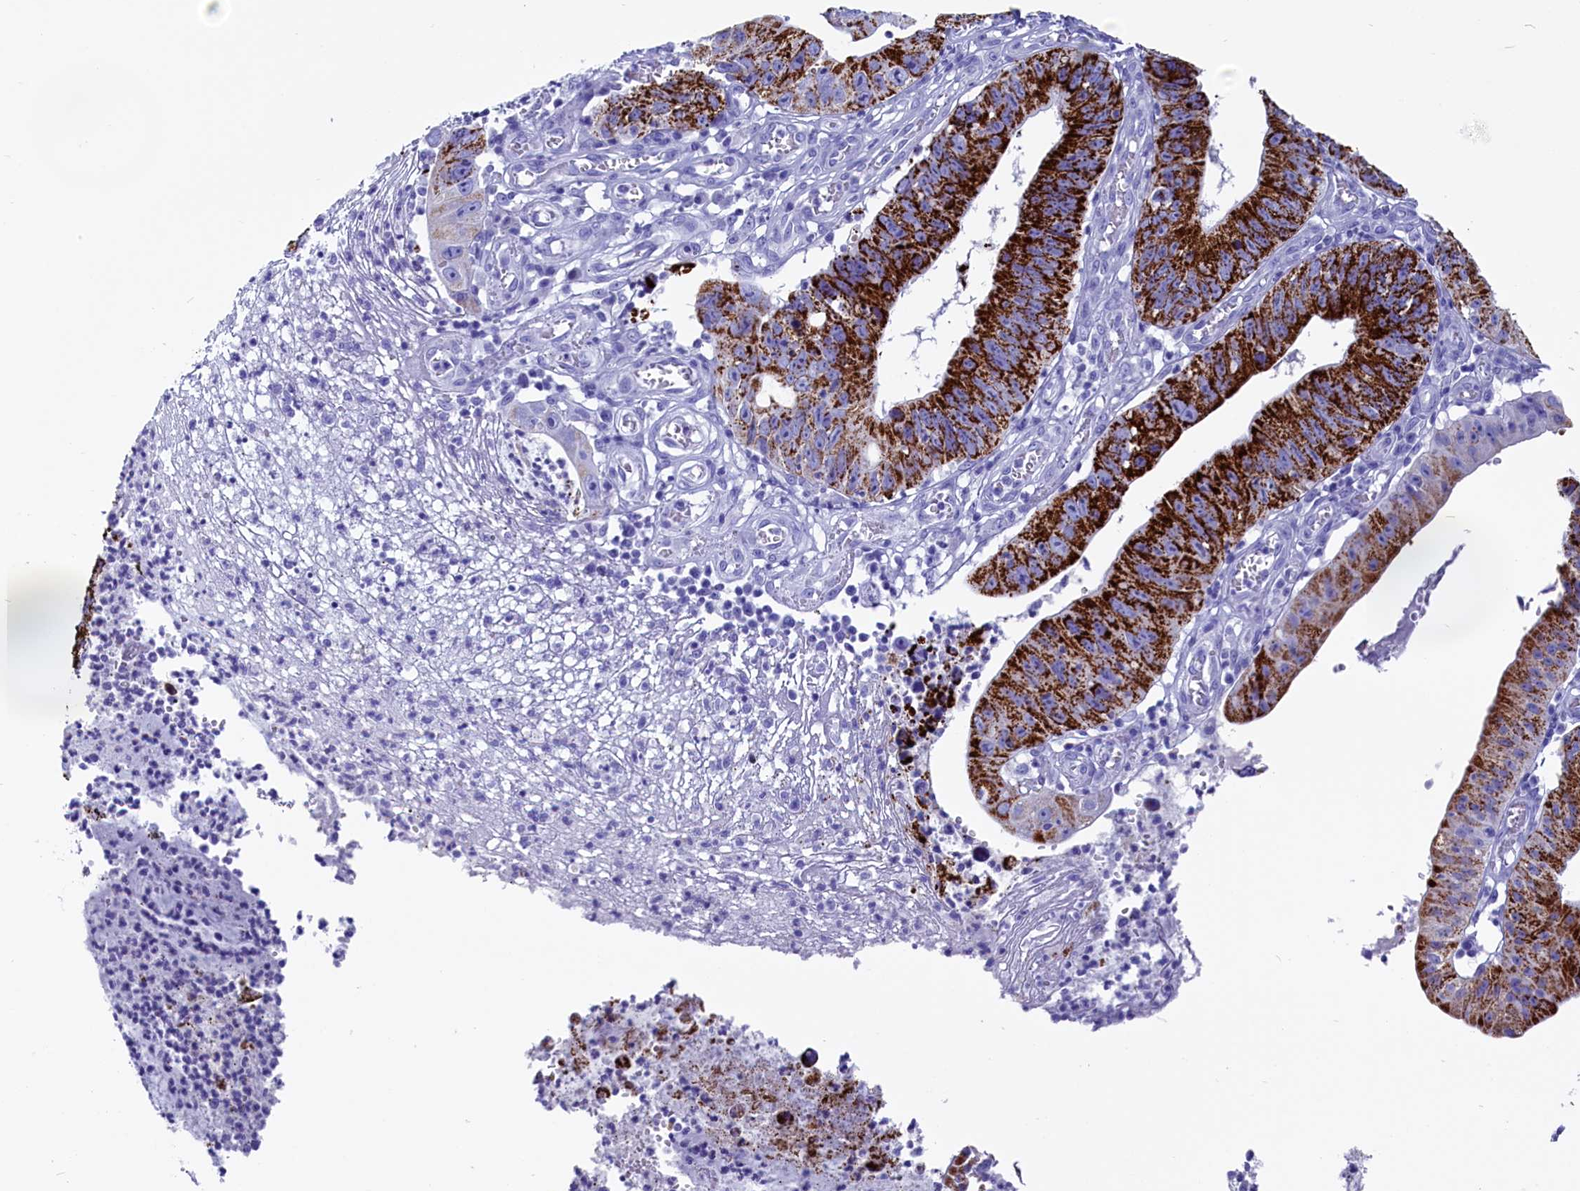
{"staining": {"intensity": "strong", "quantity": ">75%", "location": "cytoplasmic/membranous"}, "tissue": "stomach cancer", "cell_type": "Tumor cells", "image_type": "cancer", "snomed": [{"axis": "morphology", "description": "Adenocarcinoma, NOS"}, {"axis": "topography", "description": "Stomach"}], "caption": "Strong cytoplasmic/membranous positivity for a protein is seen in approximately >75% of tumor cells of stomach adenocarcinoma using immunohistochemistry.", "gene": "ANKRD29", "patient": {"sex": "male", "age": 59}}